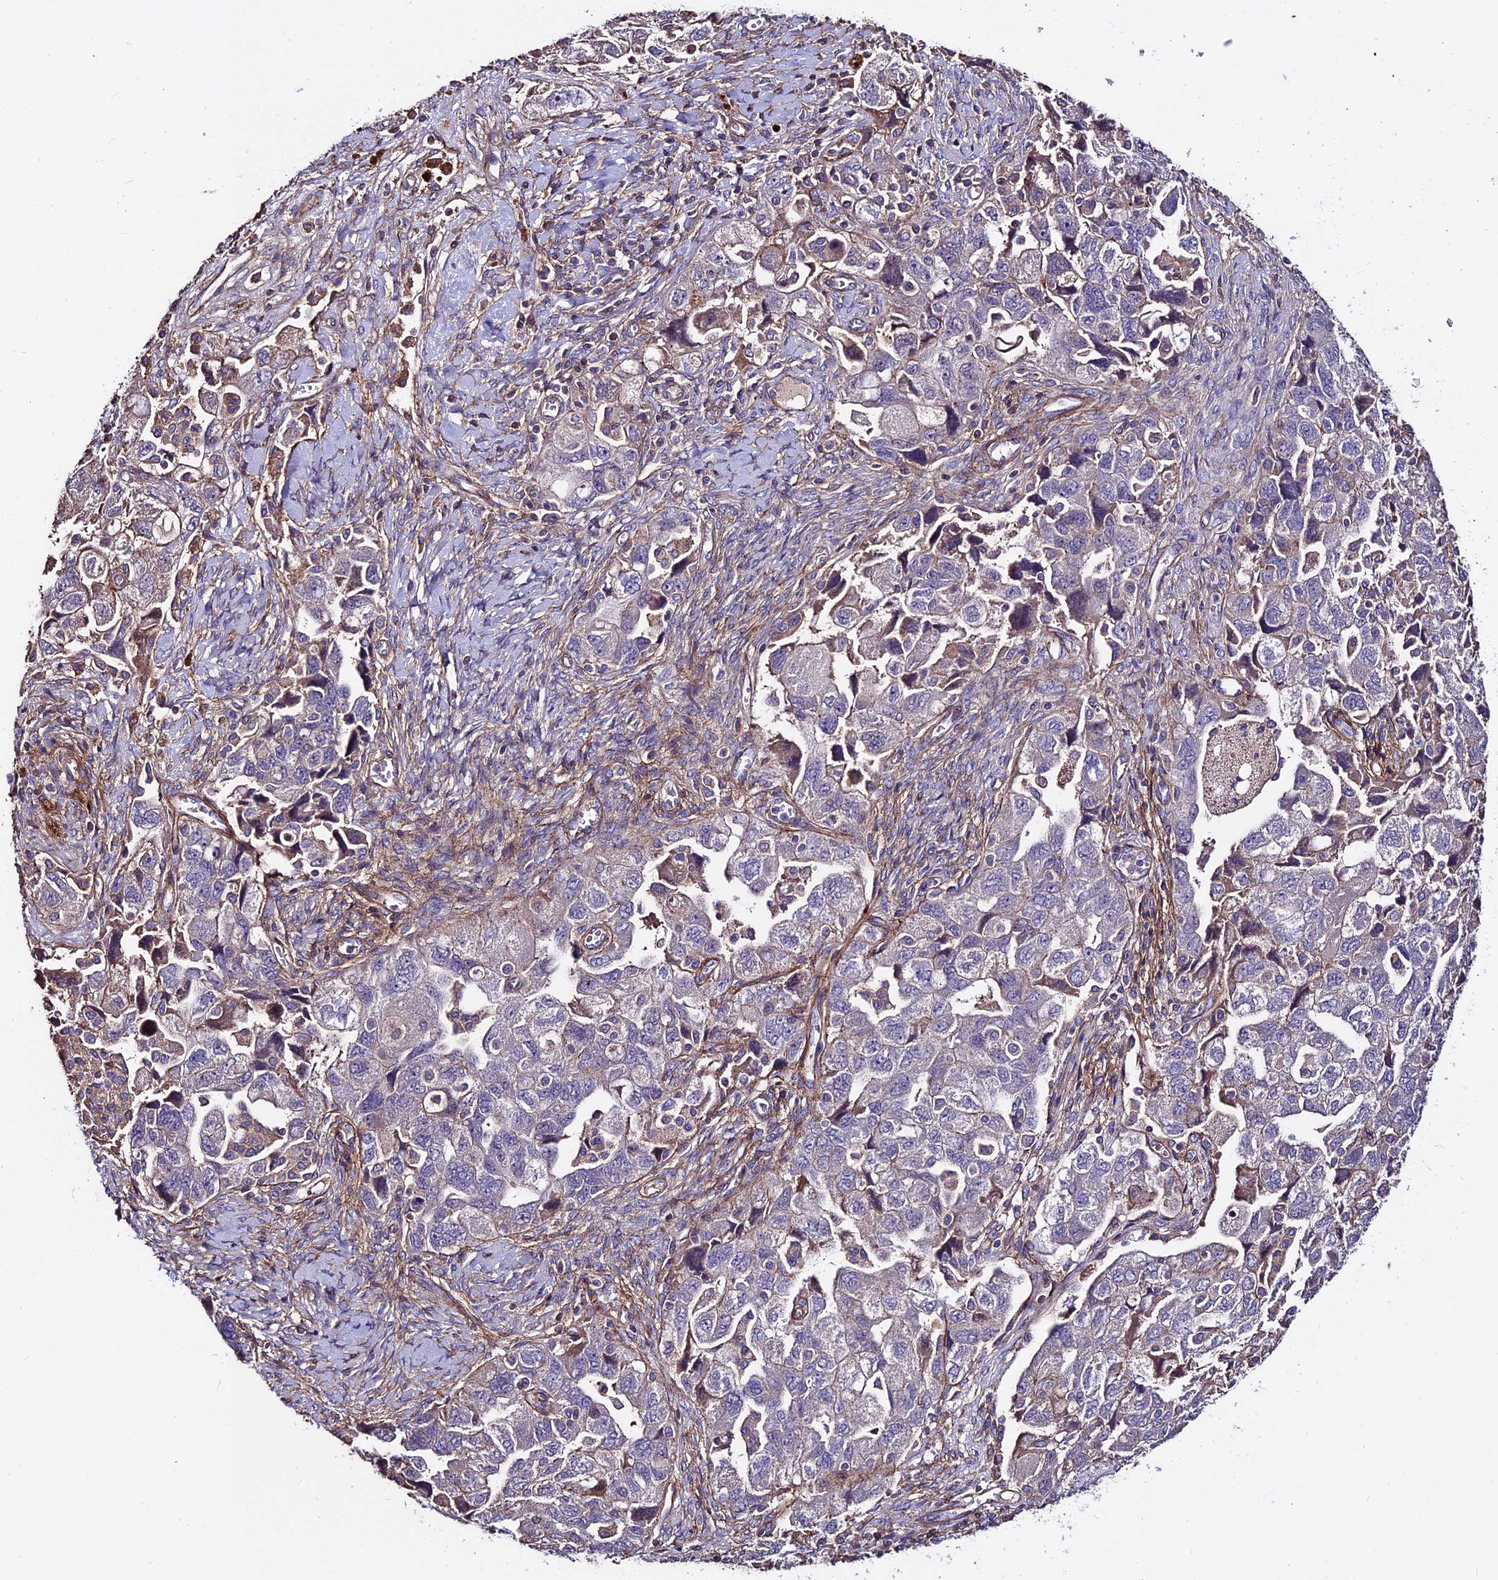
{"staining": {"intensity": "weak", "quantity": "<25%", "location": "cytoplasmic/membranous"}, "tissue": "ovarian cancer", "cell_type": "Tumor cells", "image_type": "cancer", "snomed": [{"axis": "morphology", "description": "Carcinoma, NOS"}, {"axis": "morphology", "description": "Cystadenocarcinoma, serous, NOS"}, {"axis": "topography", "description": "Ovary"}], "caption": "This is an IHC photomicrograph of carcinoma (ovarian). There is no staining in tumor cells.", "gene": "EVA1B", "patient": {"sex": "female", "age": 69}}